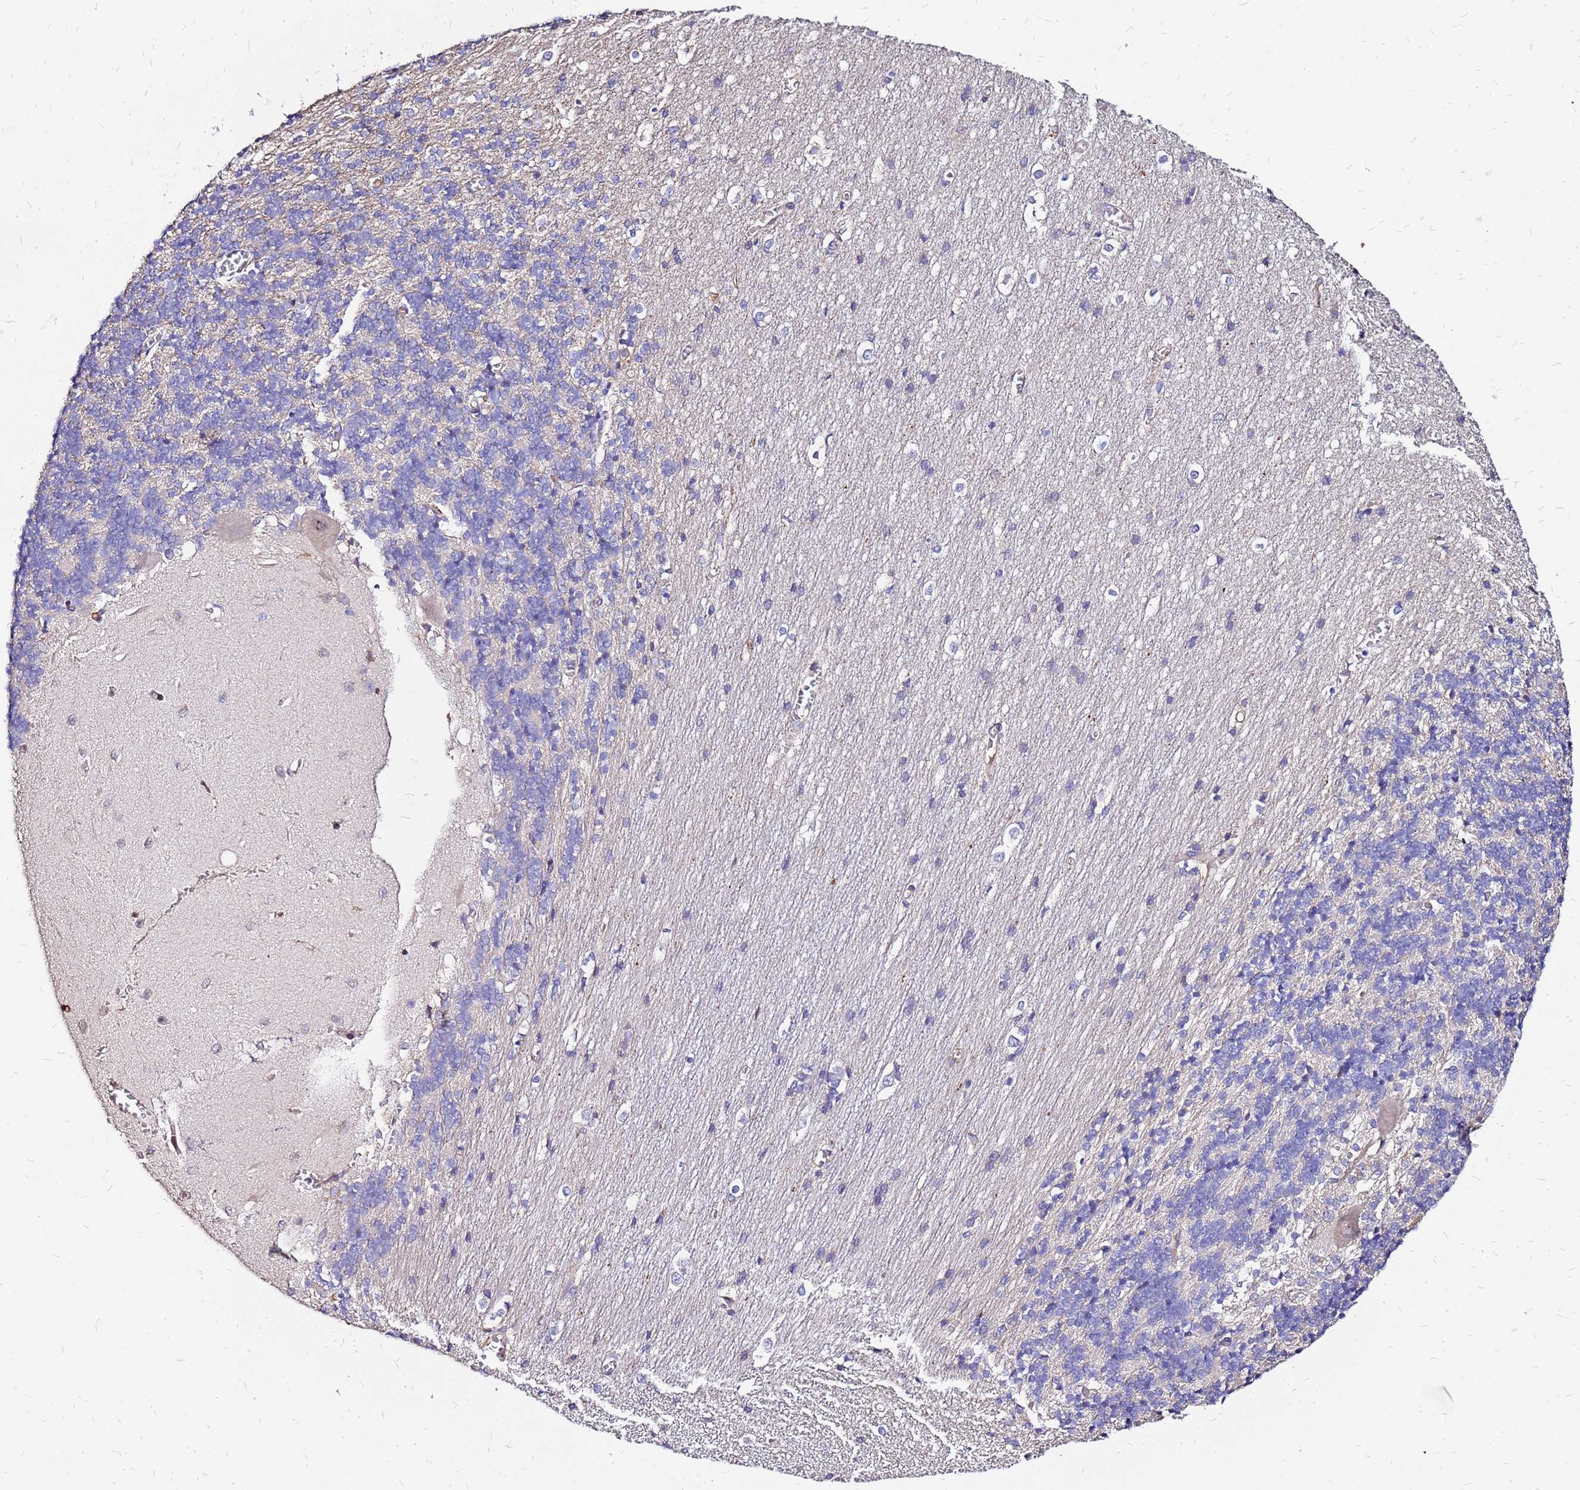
{"staining": {"intensity": "negative", "quantity": "none", "location": "none"}, "tissue": "cerebellum", "cell_type": "Cells in granular layer", "image_type": "normal", "snomed": [{"axis": "morphology", "description": "Normal tissue, NOS"}, {"axis": "topography", "description": "Cerebellum"}], "caption": "IHC micrograph of normal cerebellum: human cerebellum stained with DAB (3,3'-diaminobenzidine) demonstrates no significant protein expression in cells in granular layer. The staining is performed using DAB (3,3'-diaminobenzidine) brown chromogen with nuclei counter-stained in using hematoxylin.", "gene": "ARHGEF35", "patient": {"sex": "male", "age": 37}}